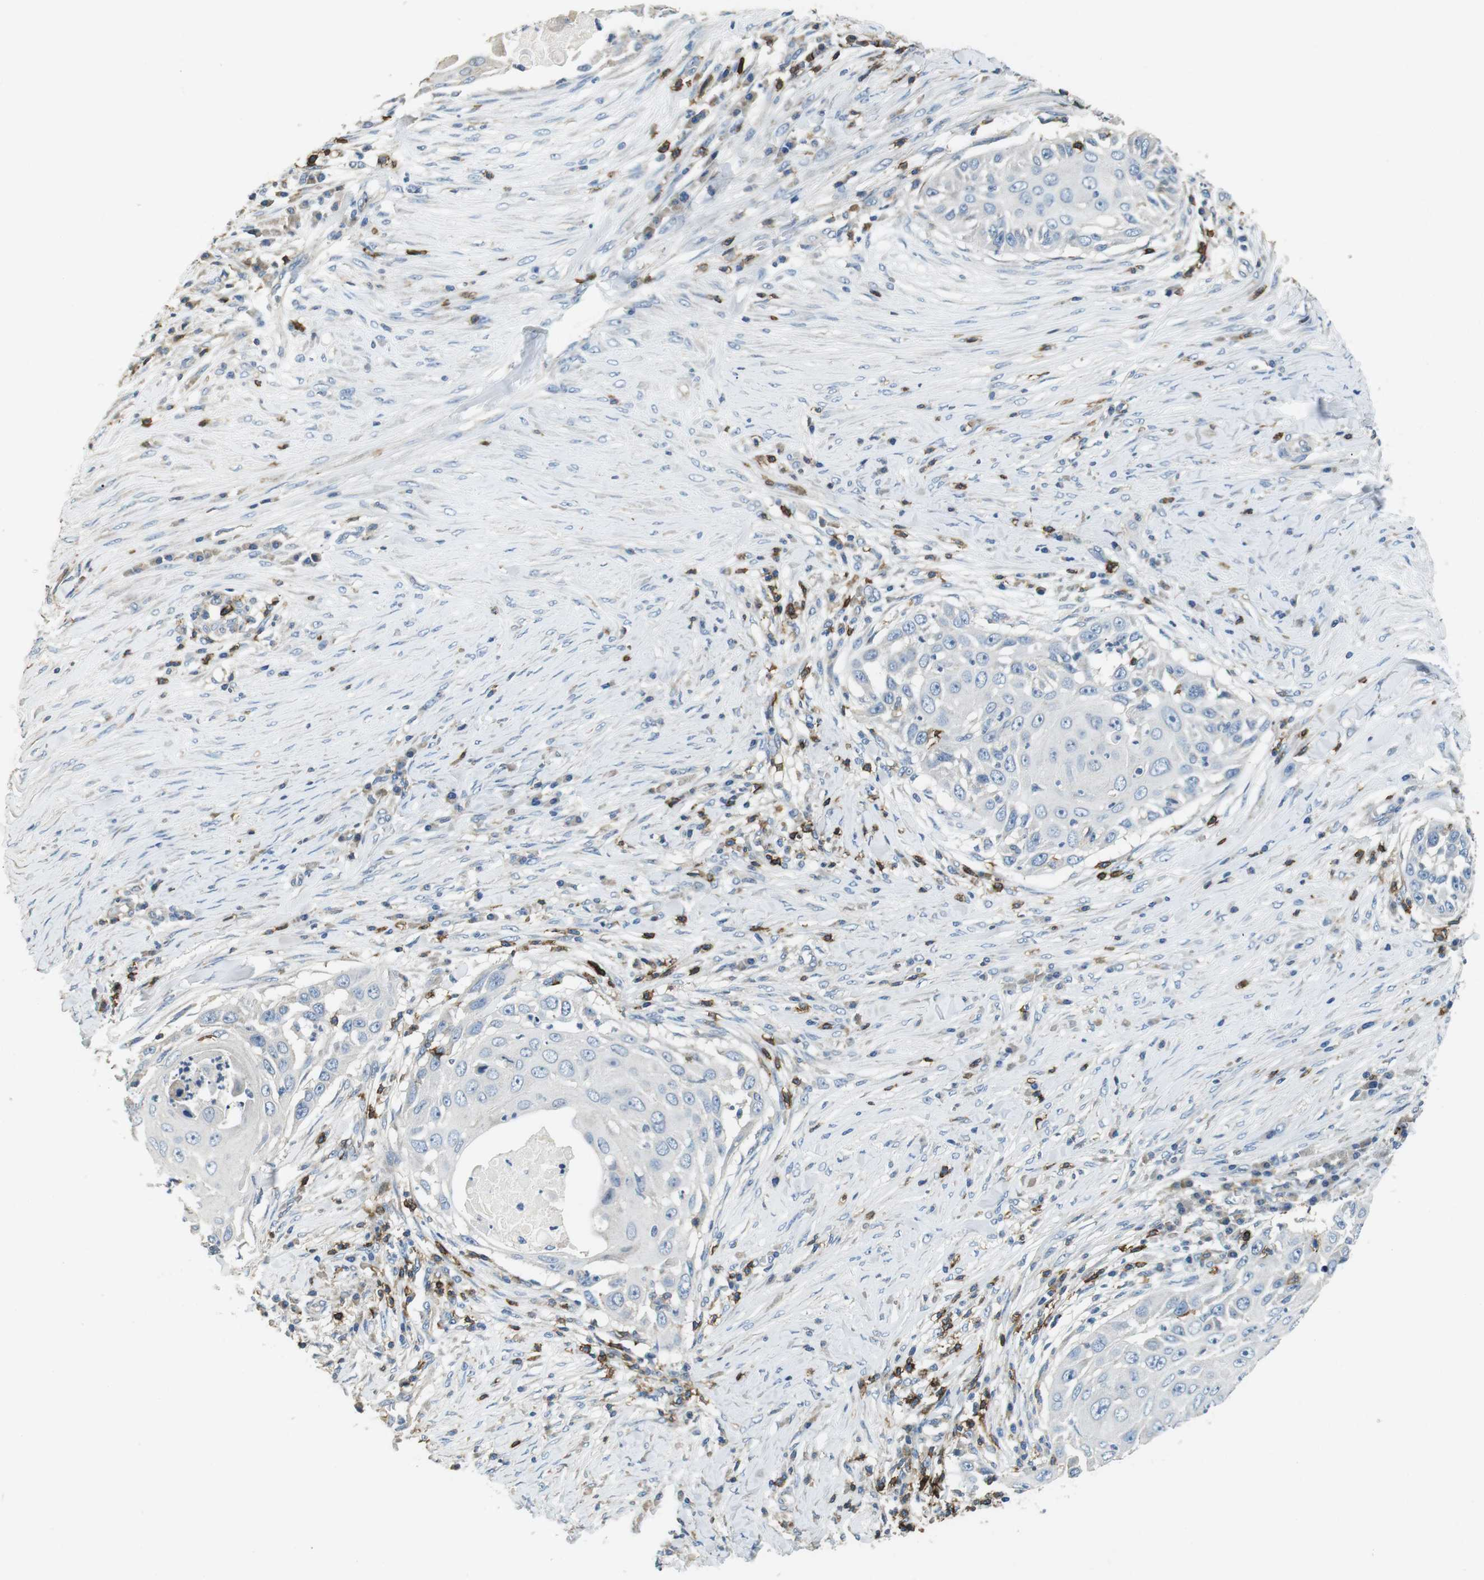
{"staining": {"intensity": "negative", "quantity": "none", "location": "none"}, "tissue": "skin cancer", "cell_type": "Tumor cells", "image_type": "cancer", "snomed": [{"axis": "morphology", "description": "Squamous cell carcinoma, NOS"}, {"axis": "topography", "description": "Skin"}], "caption": "DAB (3,3'-diaminobenzidine) immunohistochemical staining of human skin squamous cell carcinoma displays no significant expression in tumor cells.", "gene": "CD6", "patient": {"sex": "female", "age": 44}}